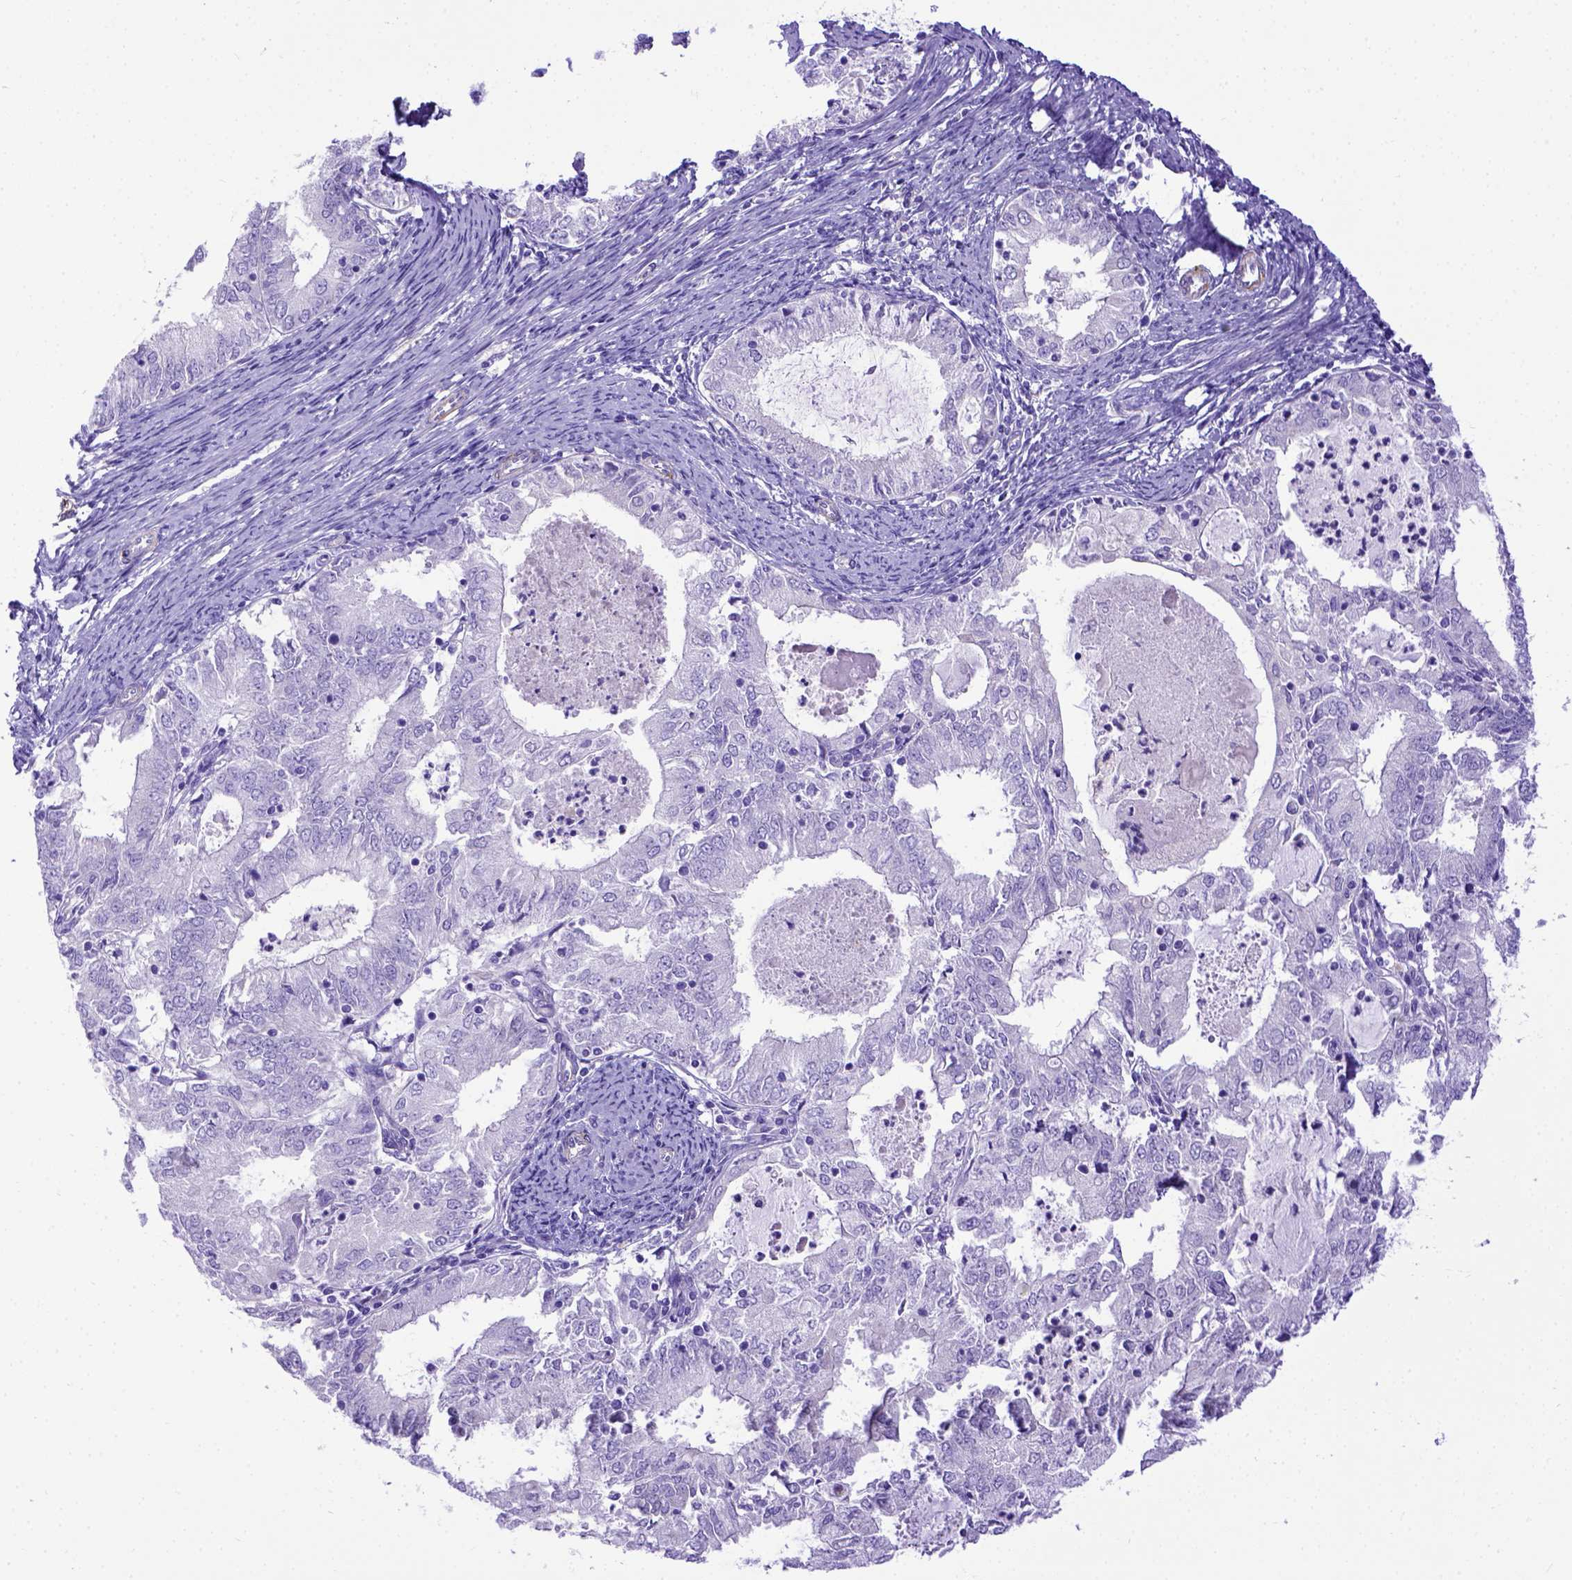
{"staining": {"intensity": "negative", "quantity": "none", "location": "none"}, "tissue": "endometrial cancer", "cell_type": "Tumor cells", "image_type": "cancer", "snomed": [{"axis": "morphology", "description": "Adenocarcinoma, NOS"}, {"axis": "topography", "description": "Endometrium"}], "caption": "This is a histopathology image of IHC staining of adenocarcinoma (endometrial), which shows no positivity in tumor cells.", "gene": "LRRC18", "patient": {"sex": "female", "age": 57}}